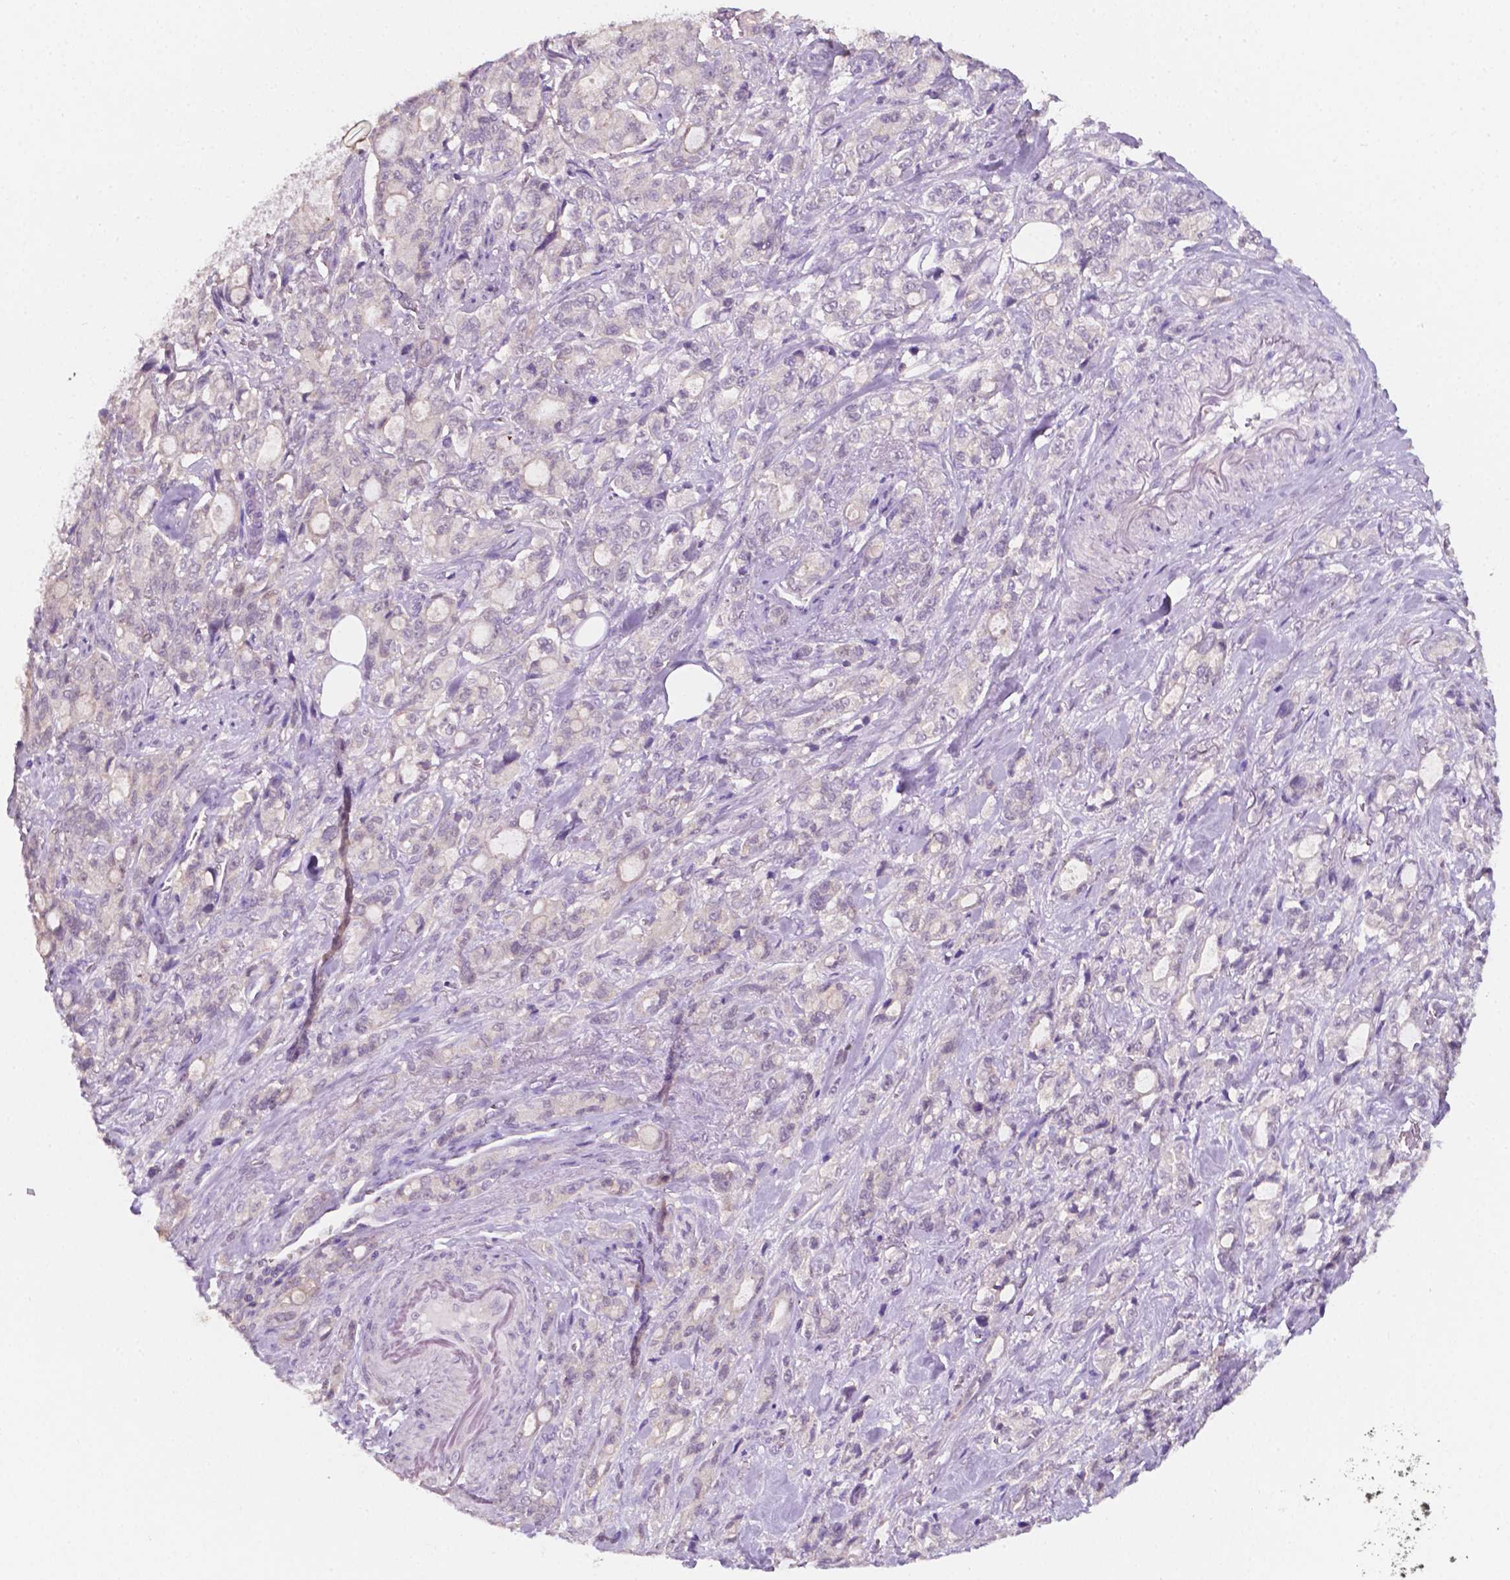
{"staining": {"intensity": "negative", "quantity": "none", "location": "none"}, "tissue": "stomach cancer", "cell_type": "Tumor cells", "image_type": "cancer", "snomed": [{"axis": "morphology", "description": "Adenocarcinoma, NOS"}, {"axis": "topography", "description": "Stomach"}], "caption": "This is a micrograph of immunohistochemistry staining of stomach cancer, which shows no expression in tumor cells.", "gene": "EGFR", "patient": {"sex": "male", "age": 63}}